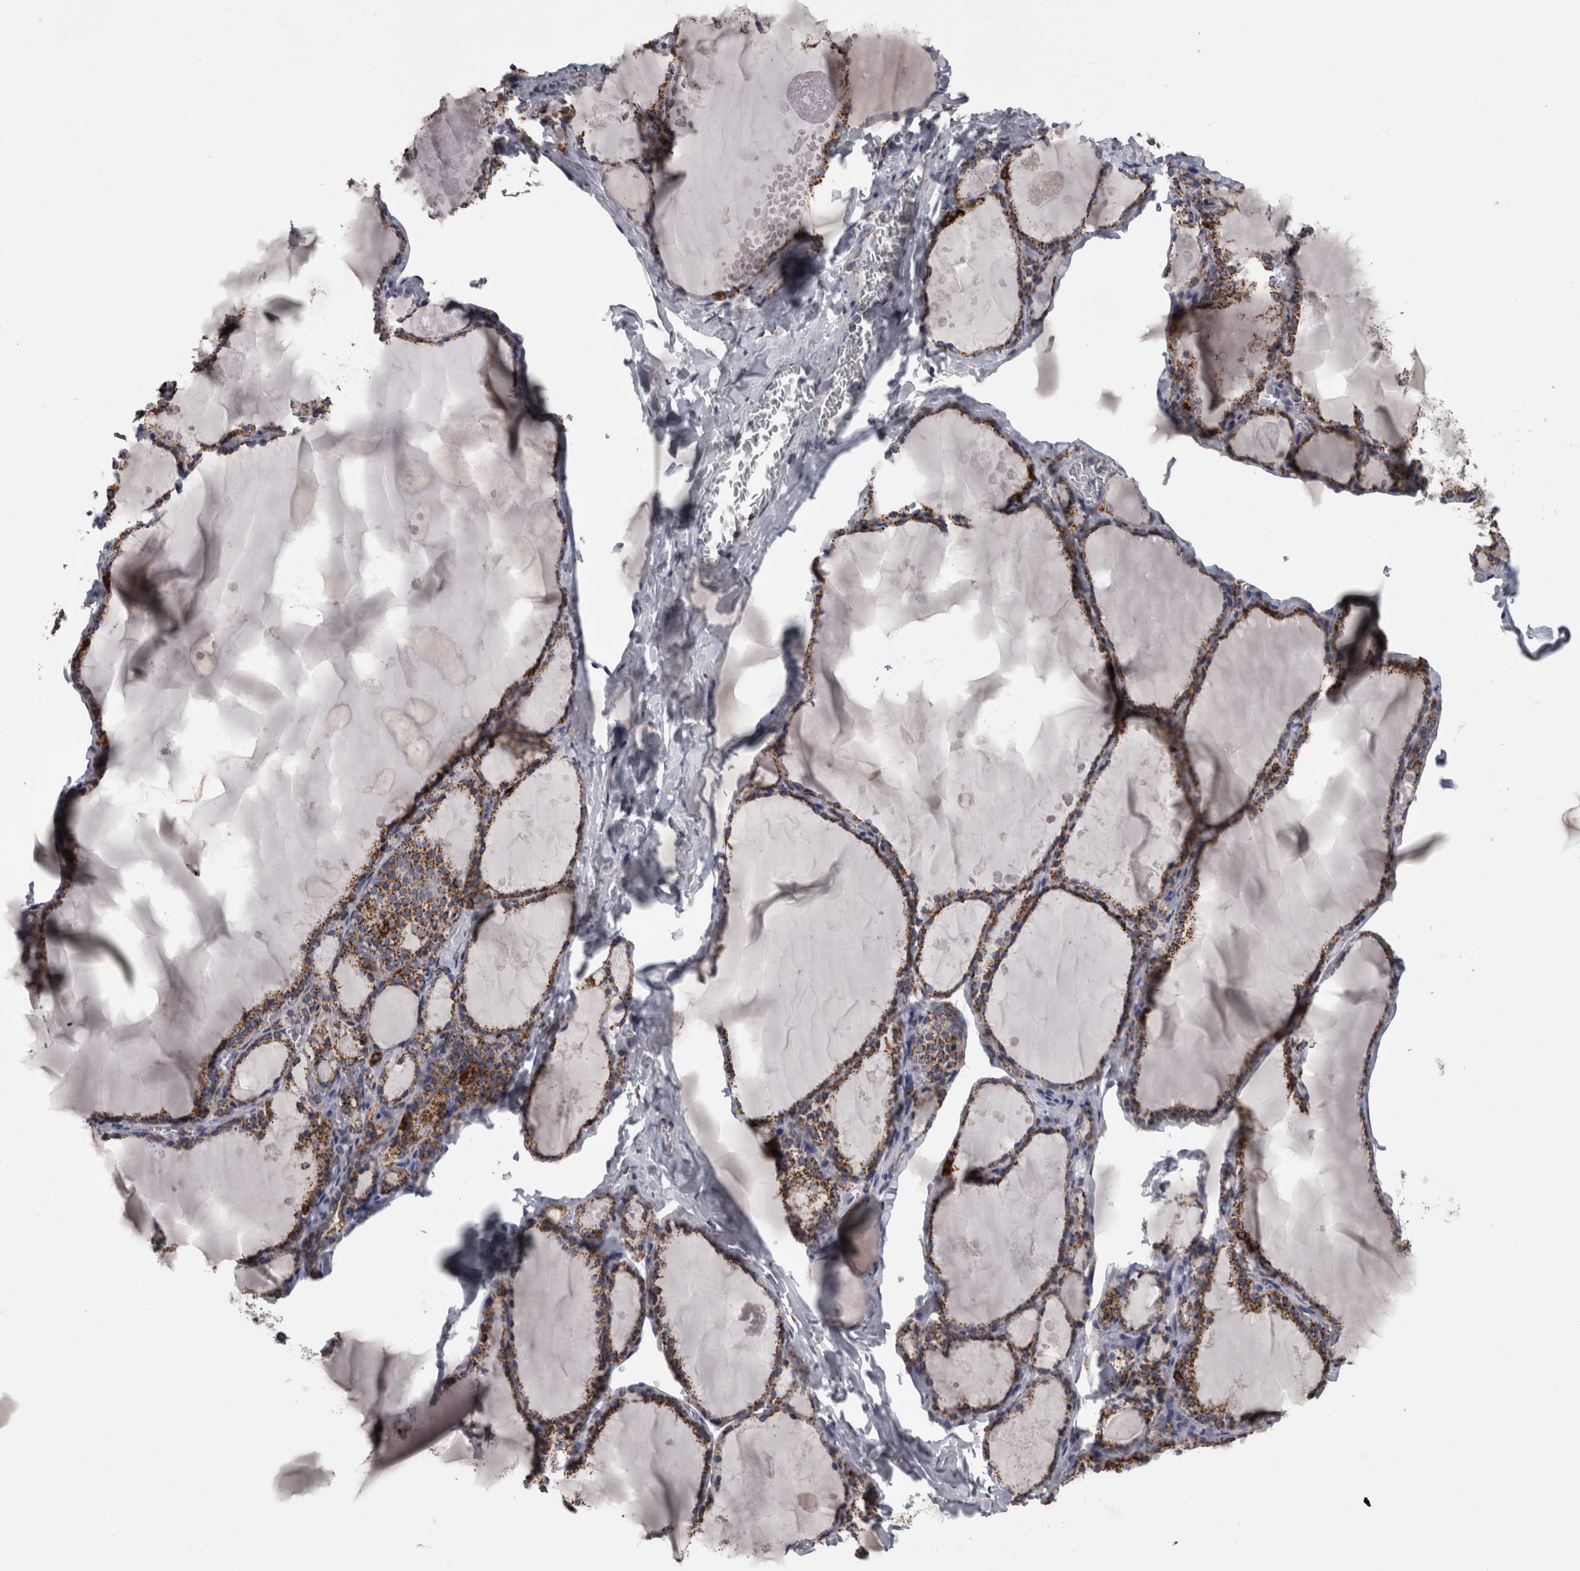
{"staining": {"intensity": "strong", "quantity": ">75%", "location": "cytoplasmic/membranous"}, "tissue": "thyroid gland", "cell_type": "Glandular cells", "image_type": "normal", "snomed": [{"axis": "morphology", "description": "Normal tissue, NOS"}, {"axis": "topography", "description": "Thyroid gland"}], "caption": "Immunohistochemical staining of unremarkable thyroid gland shows high levels of strong cytoplasmic/membranous positivity in about >75% of glandular cells. (IHC, brightfield microscopy, high magnification).", "gene": "MDH2", "patient": {"sex": "male", "age": 56}}